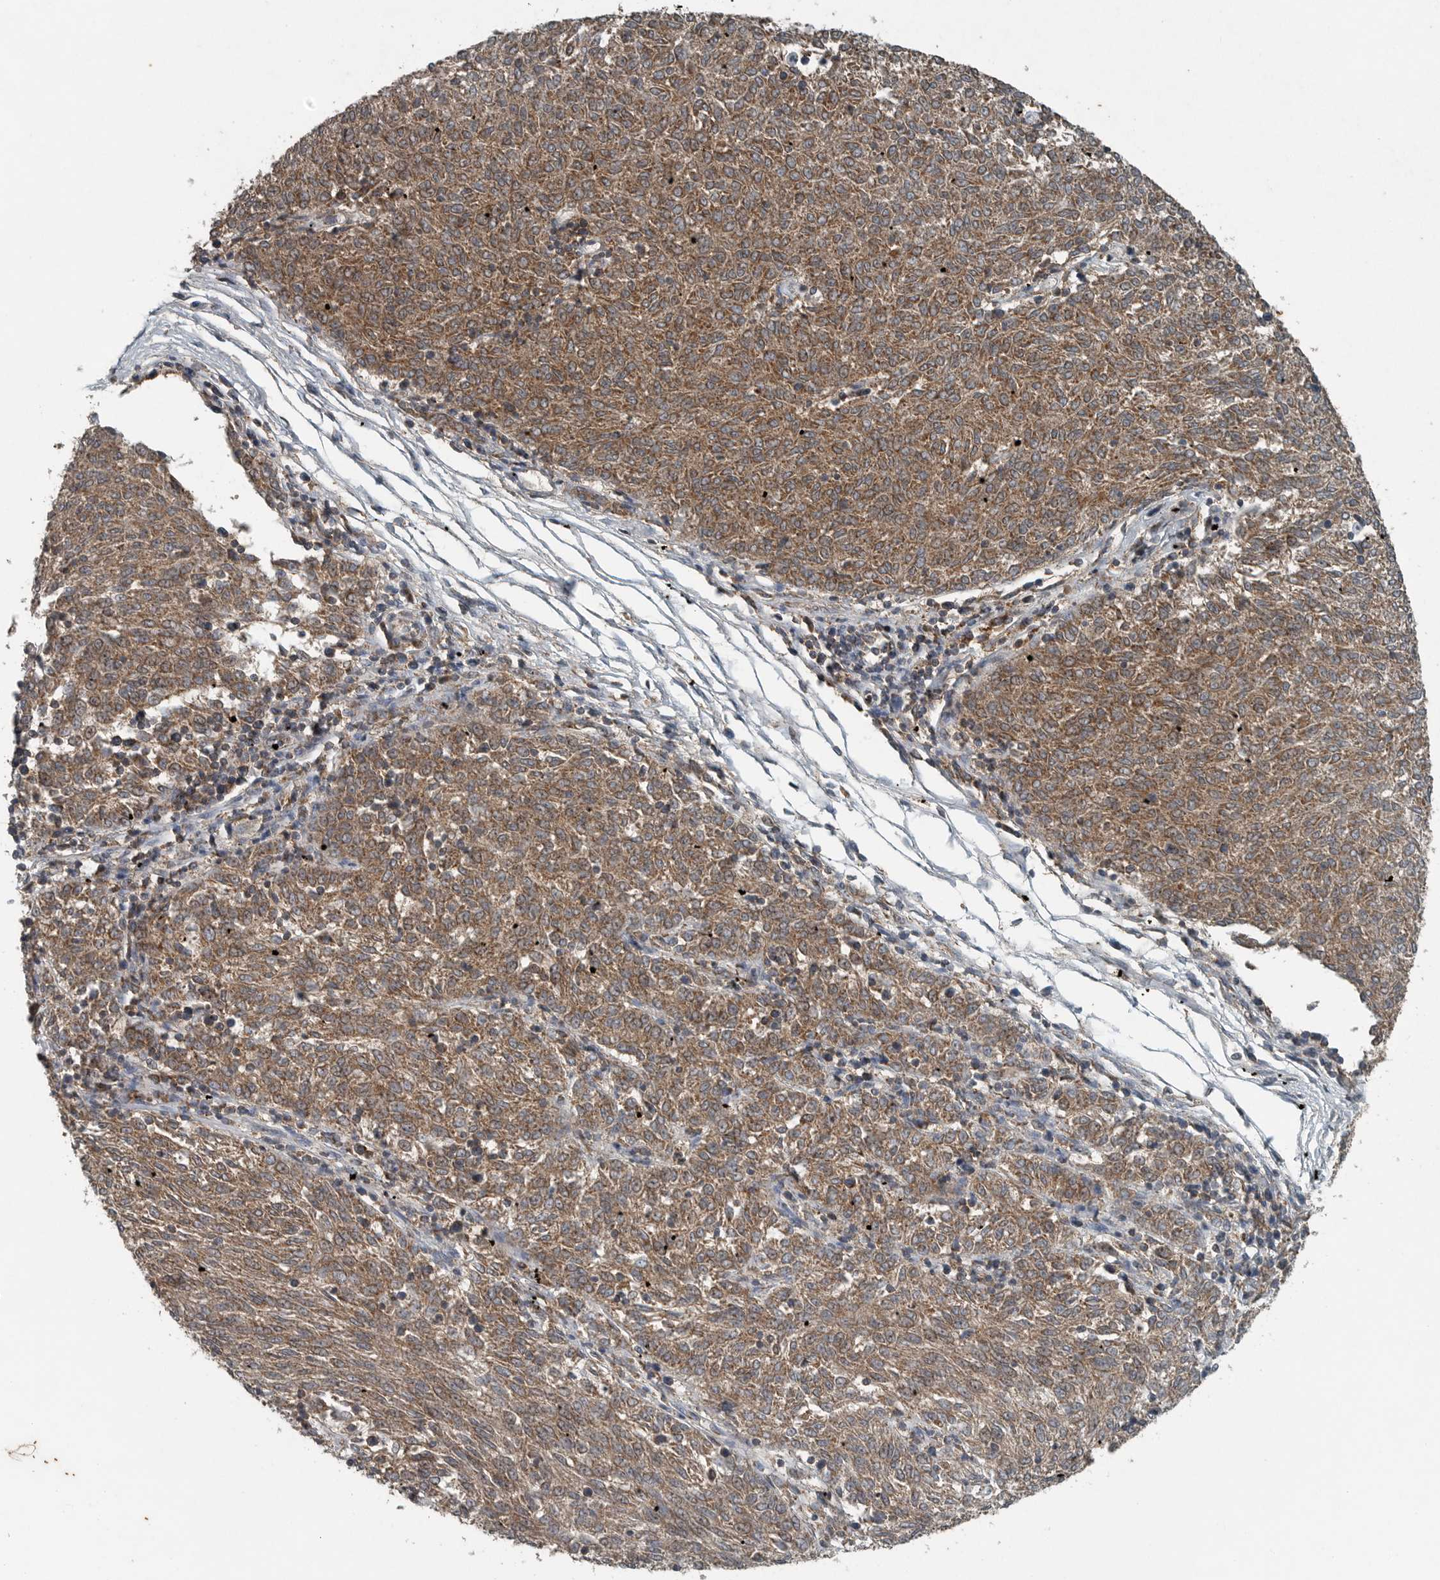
{"staining": {"intensity": "moderate", "quantity": ">75%", "location": "cytoplasmic/membranous"}, "tissue": "melanoma", "cell_type": "Tumor cells", "image_type": "cancer", "snomed": [{"axis": "morphology", "description": "Malignant melanoma, NOS"}, {"axis": "topography", "description": "Skin"}], "caption": "Tumor cells show moderate cytoplasmic/membranous positivity in approximately >75% of cells in melanoma.", "gene": "IL6ST", "patient": {"sex": "female", "age": 72}}